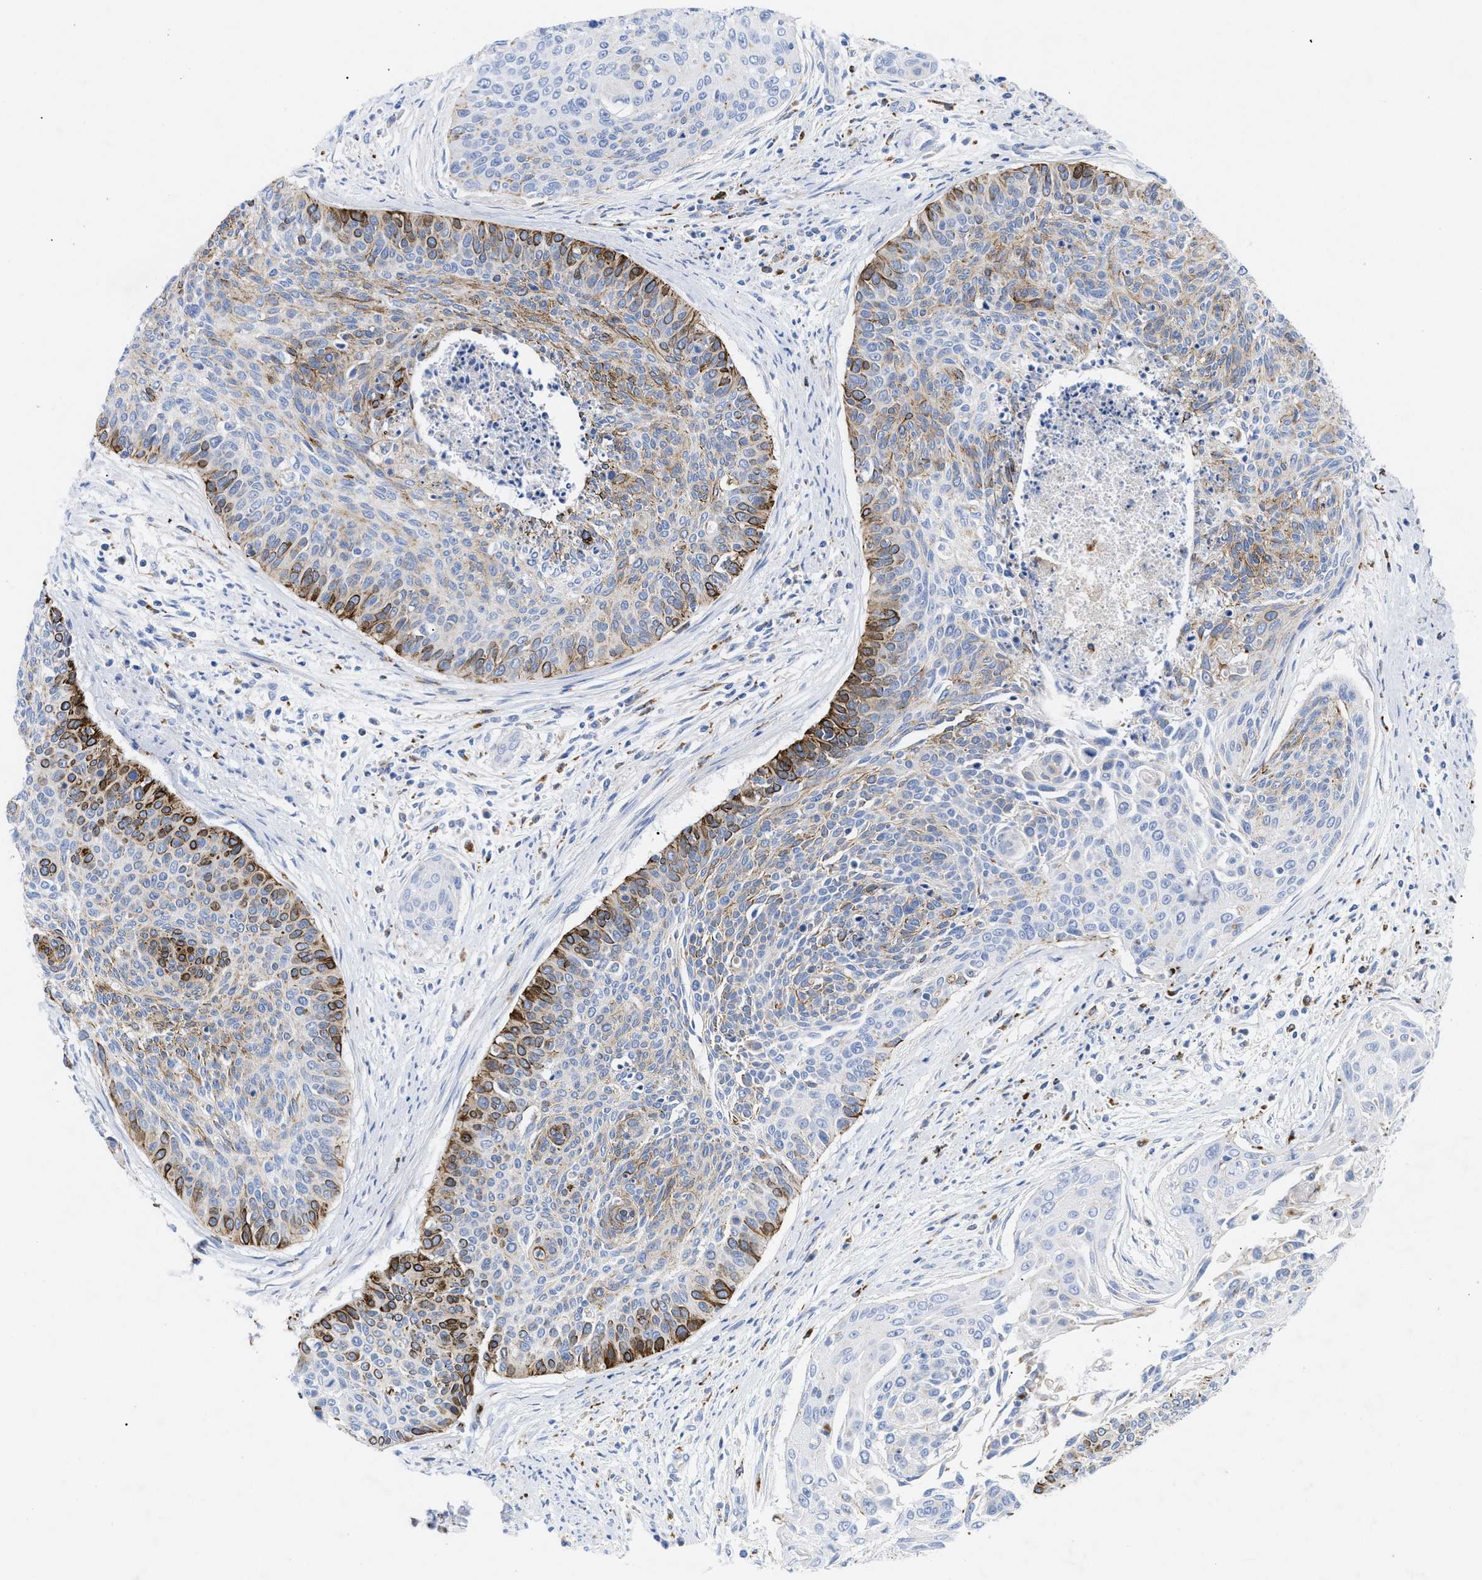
{"staining": {"intensity": "strong", "quantity": "25%-75%", "location": "cytoplasmic/membranous"}, "tissue": "cervical cancer", "cell_type": "Tumor cells", "image_type": "cancer", "snomed": [{"axis": "morphology", "description": "Squamous cell carcinoma, NOS"}, {"axis": "topography", "description": "Cervix"}], "caption": "About 25%-75% of tumor cells in human cervical squamous cell carcinoma display strong cytoplasmic/membranous protein positivity as visualized by brown immunohistochemical staining.", "gene": "DRAM2", "patient": {"sex": "female", "age": 55}}